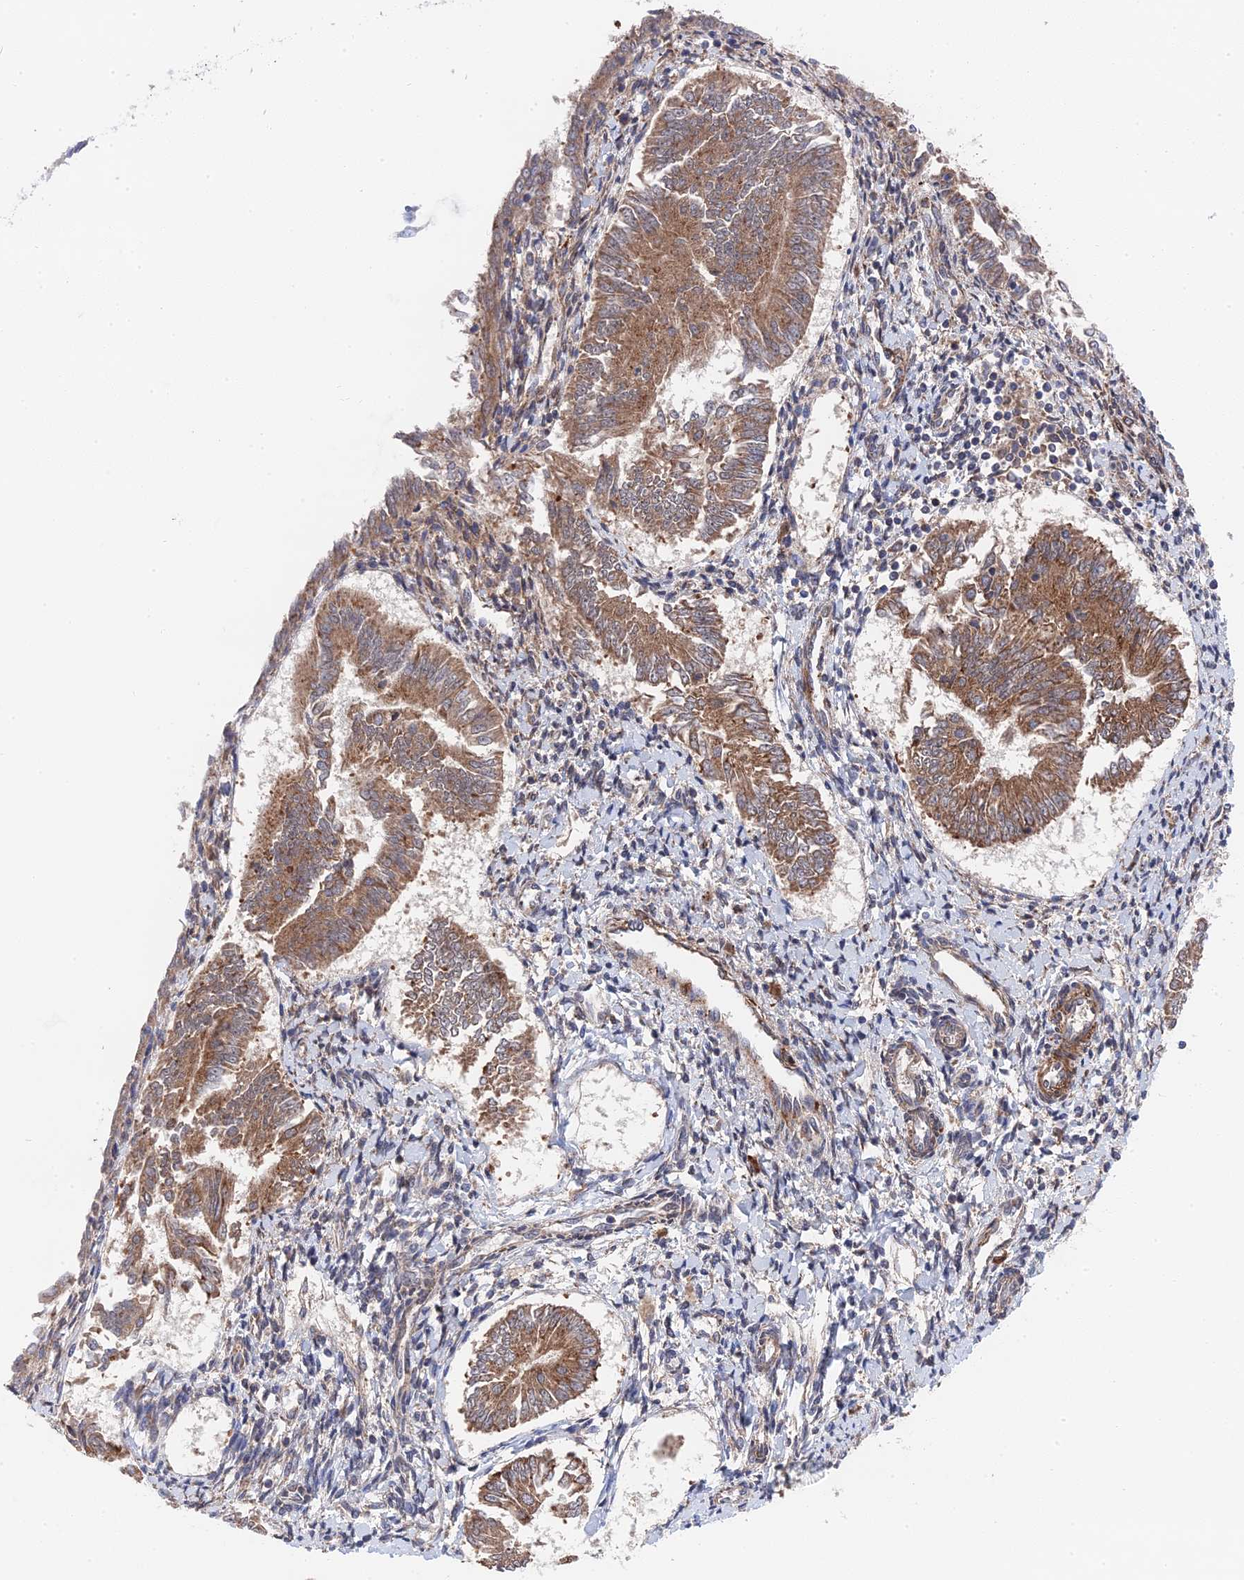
{"staining": {"intensity": "moderate", "quantity": ">75%", "location": "cytoplasmic/membranous"}, "tissue": "endometrial cancer", "cell_type": "Tumor cells", "image_type": "cancer", "snomed": [{"axis": "morphology", "description": "Adenocarcinoma, NOS"}, {"axis": "topography", "description": "Endometrium"}], "caption": "Immunohistochemical staining of endometrial cancer (adenocarcinoma) displays medium levels of moderate cytoplasmic/membranous positivity in approximately >75% of tumor cells. Immunohistochemistry stains the protein in brown and the nuclei are stained blue.", "gene": "ZNF320", "patient": {"sex": "female", "age": 58}}